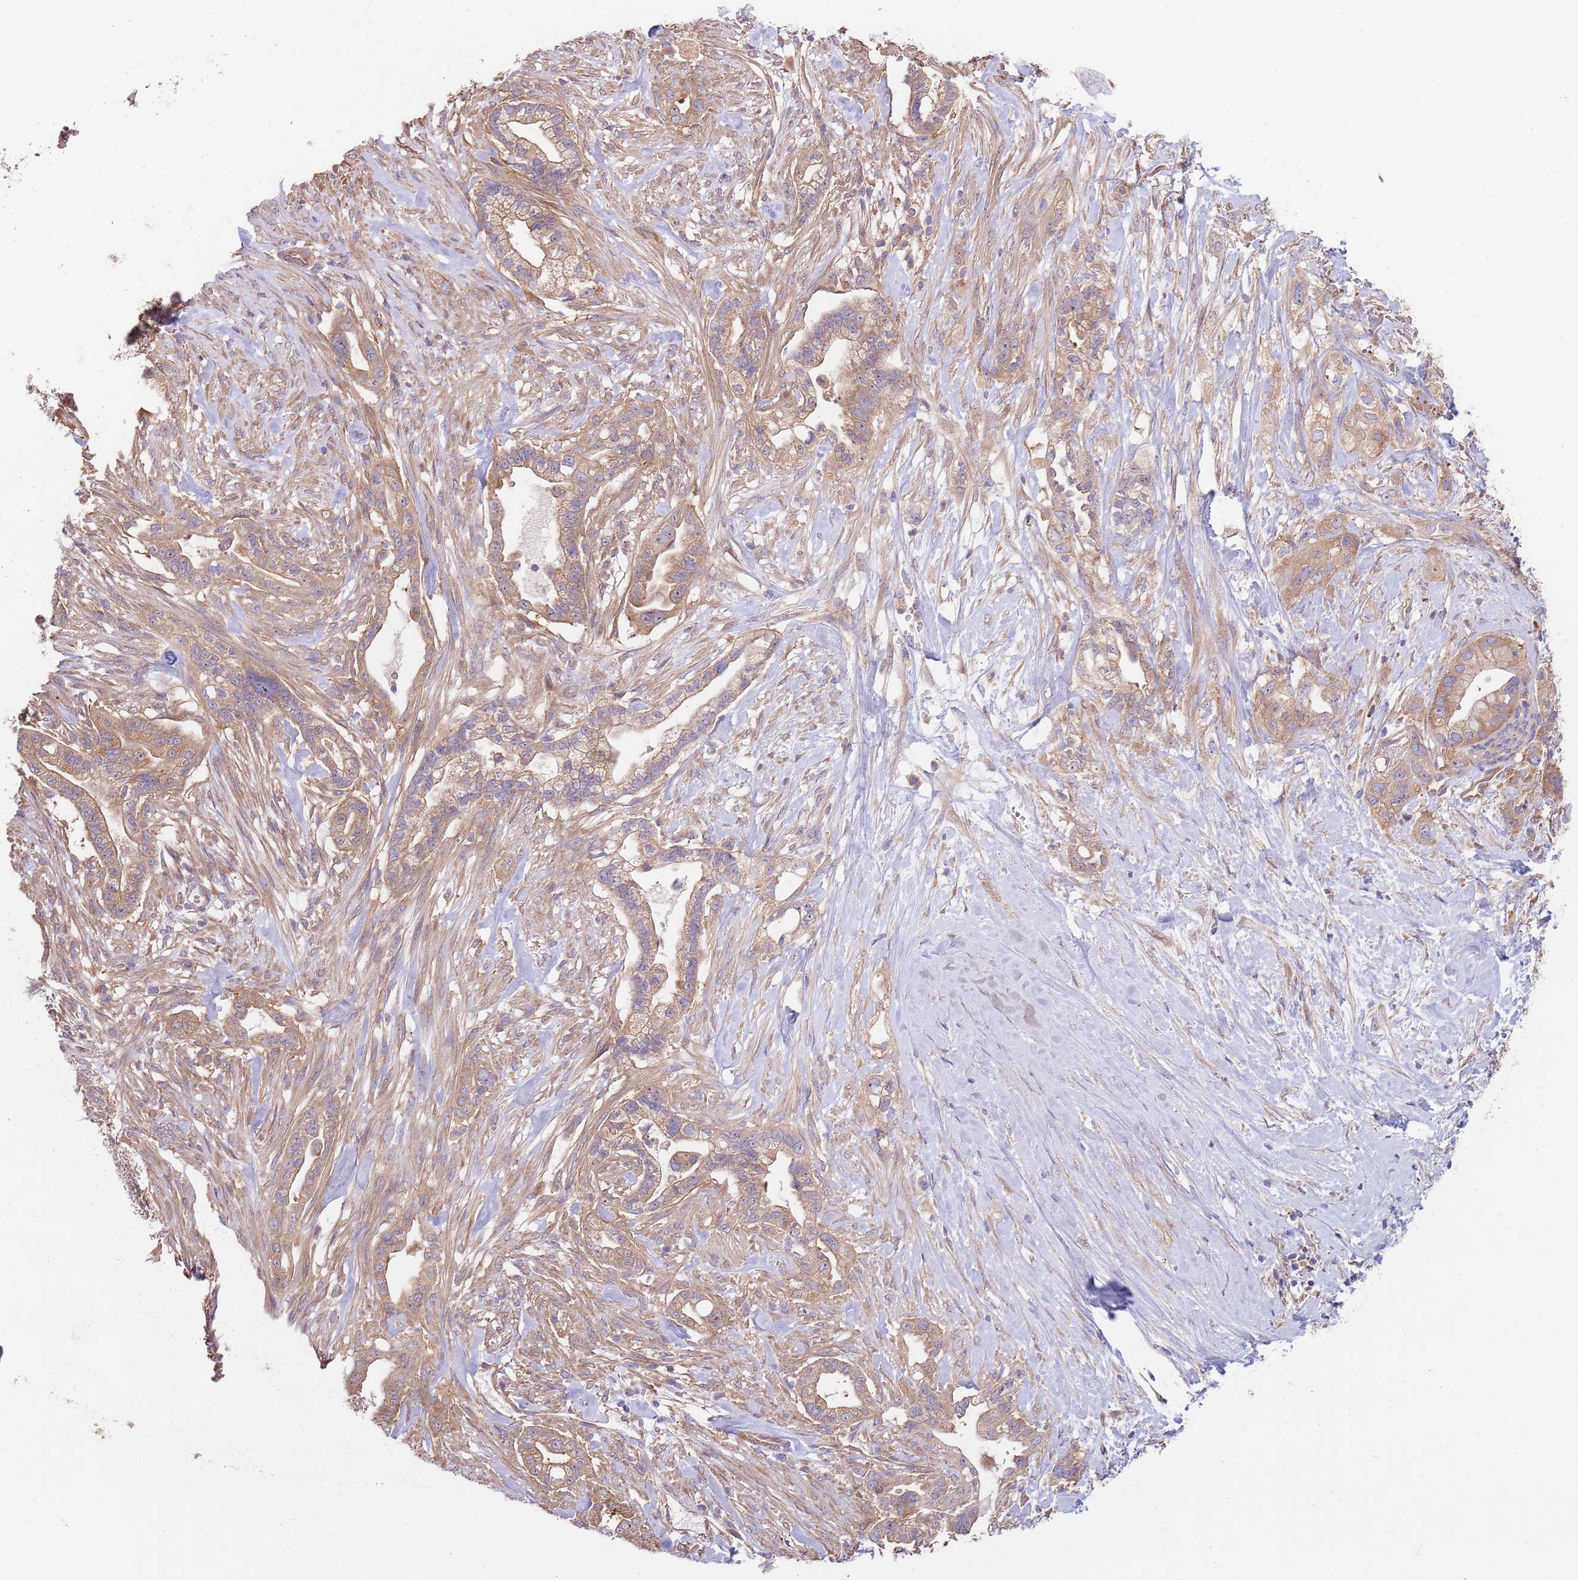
{"staining": {"intensity": "moderate", "quantity": ">75%", "location": "cytoplasmic/membranous"}, "tissue": "pancreatic cancer", "cell_type": "Tumor cells", "image_type": "cancer", "snomed": [{"axis": "morphology", "description": "Adenocarcinoma, NOS"}, {"axis": "topography", "description": "Pancreas"}], "caption": "DAB immunohistochemical staining of pancreatic cancer exhibits moderate cytoplasmic/membranous protein staining in about >75% of tumor cells.", "gene": "EIF3F", "patient": {"sex": "male", "age": 44}}